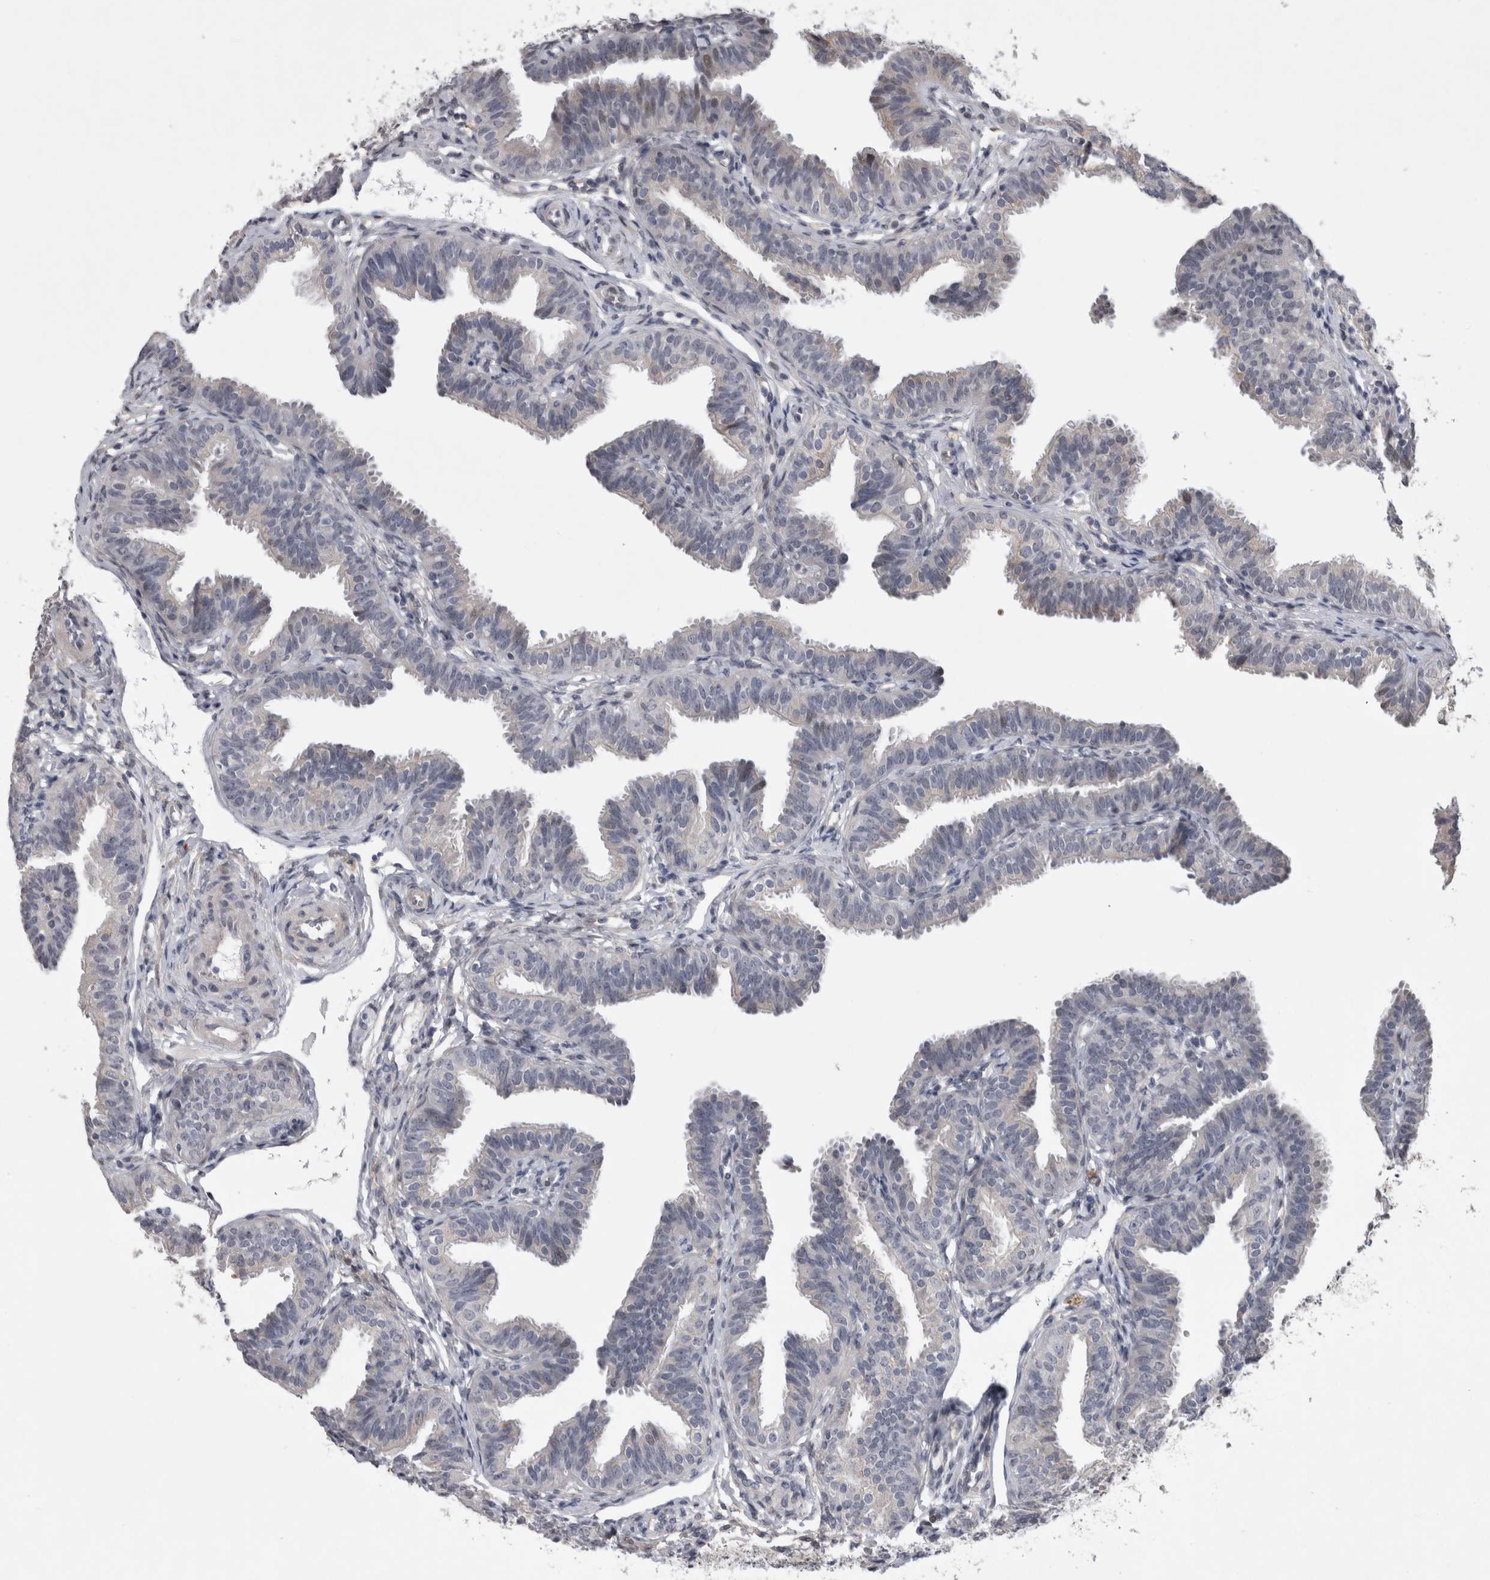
{"staining": {"intensity": "negative", "quantity": "none", "location": "none"}, "tissue": "fallopian tube", "cell_type": "Glandular cells", "image_type": "normal", "snomed": [{"axis": "morphology", "description": "Normal tissue, NOS"}, {"axis": "topography", "description": "Fallopian tube"}], "caption": "Immunohistochemical staining of benign fallopian tube reveals no significant positivity in glandular cells.", "gene": "IFI44", "patient": {"sex": "female", "age": 35}}